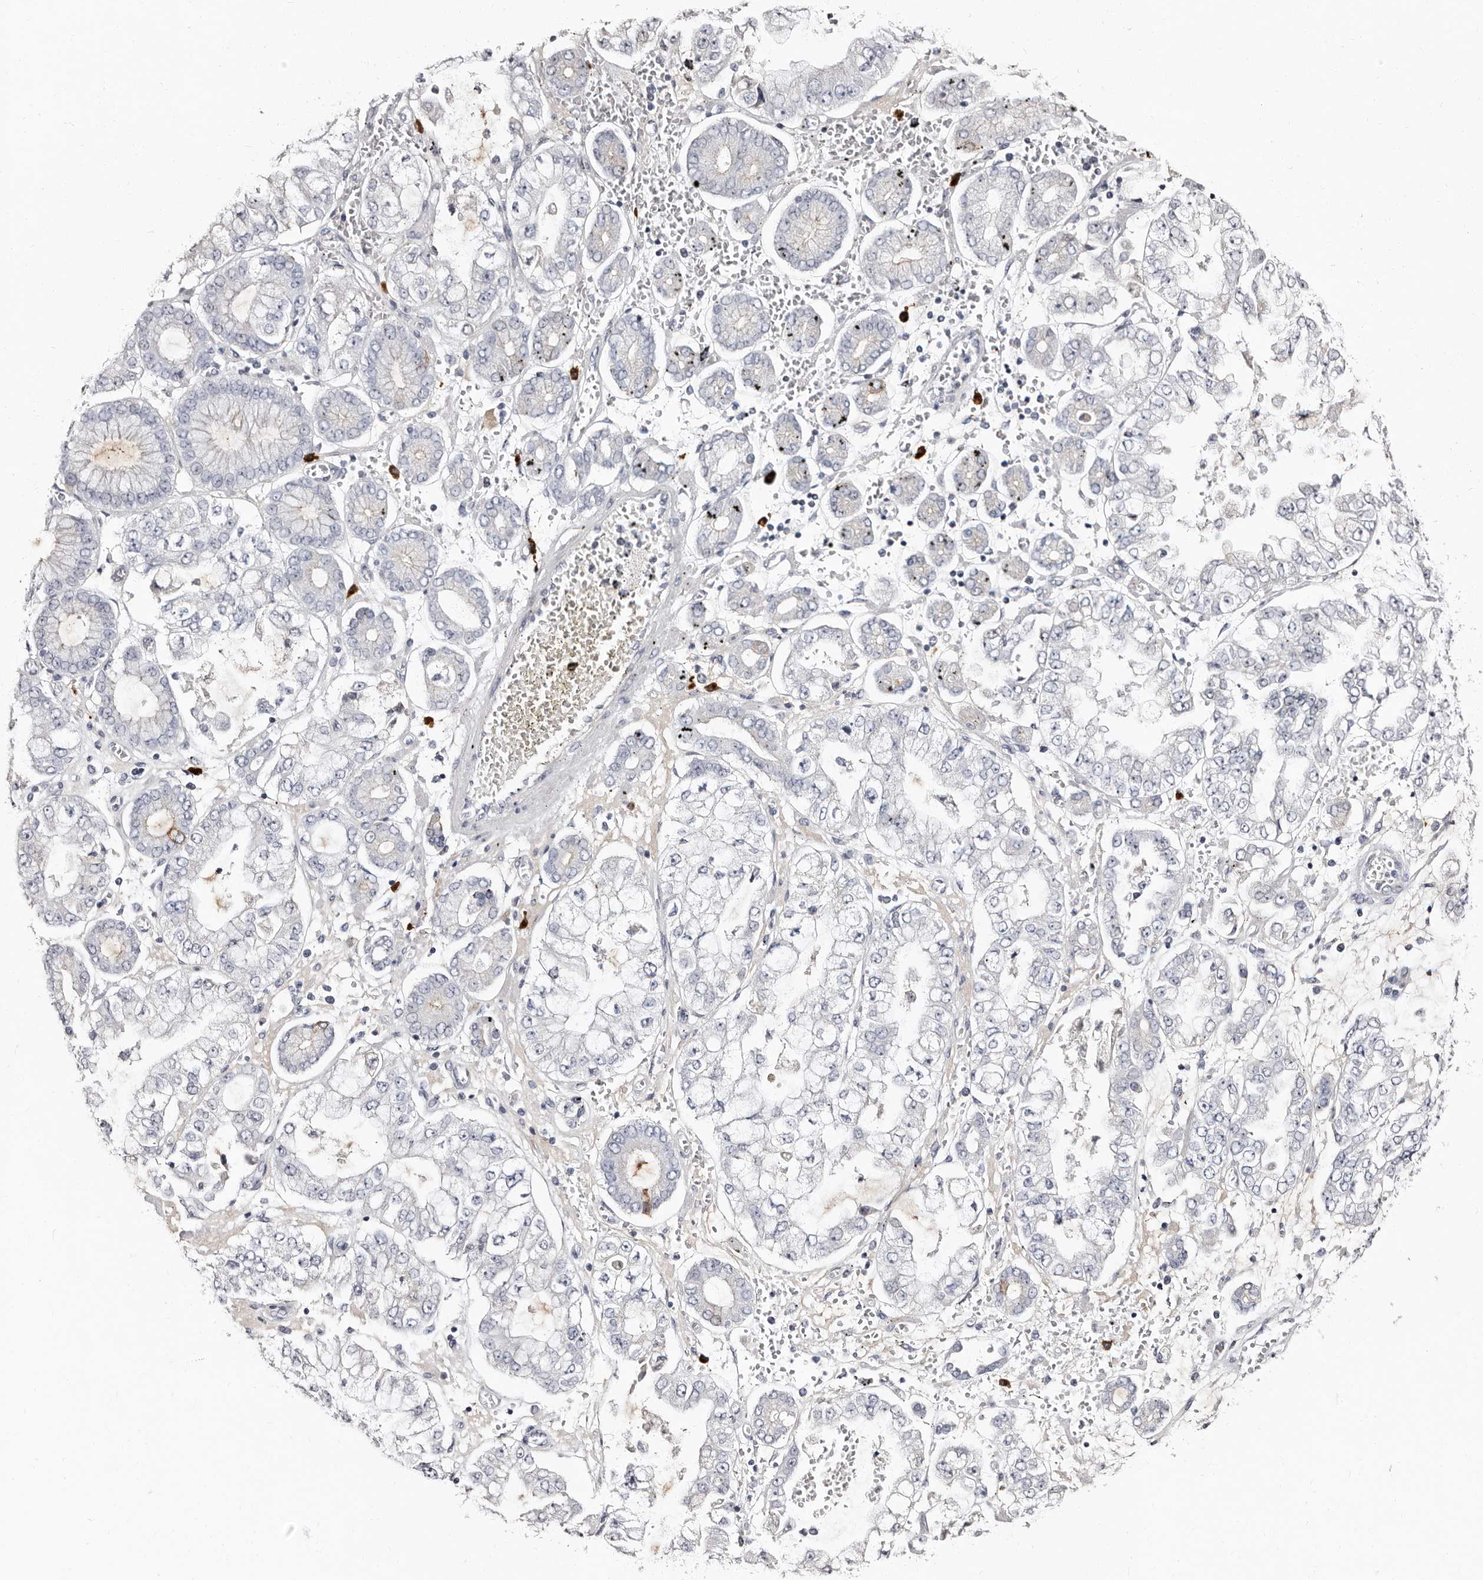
{"staining": {"intensity": "negative", "quantity": "none", "location": "none"}, "tissue": "stomach cancer", "cell_type": "Tumor cells", "image_type": "cancer", "snomed": [{"axis": "morphology", "description": "Adenocarcinoma, NOS"}, {"axis": "topography", "description": "Stomach"}], "caption": "Immunohistochemical staining of human stomach cancer demonstrates no significant positivity in tumor cells. The staining was performed using DAB to visualize the protein expression in brown, while the nuclei were stained in blue with hematoxylin (Magnification: 20x).", "gene": "TBC1D22B", "patient": {"sex": "male", "age": 76}}